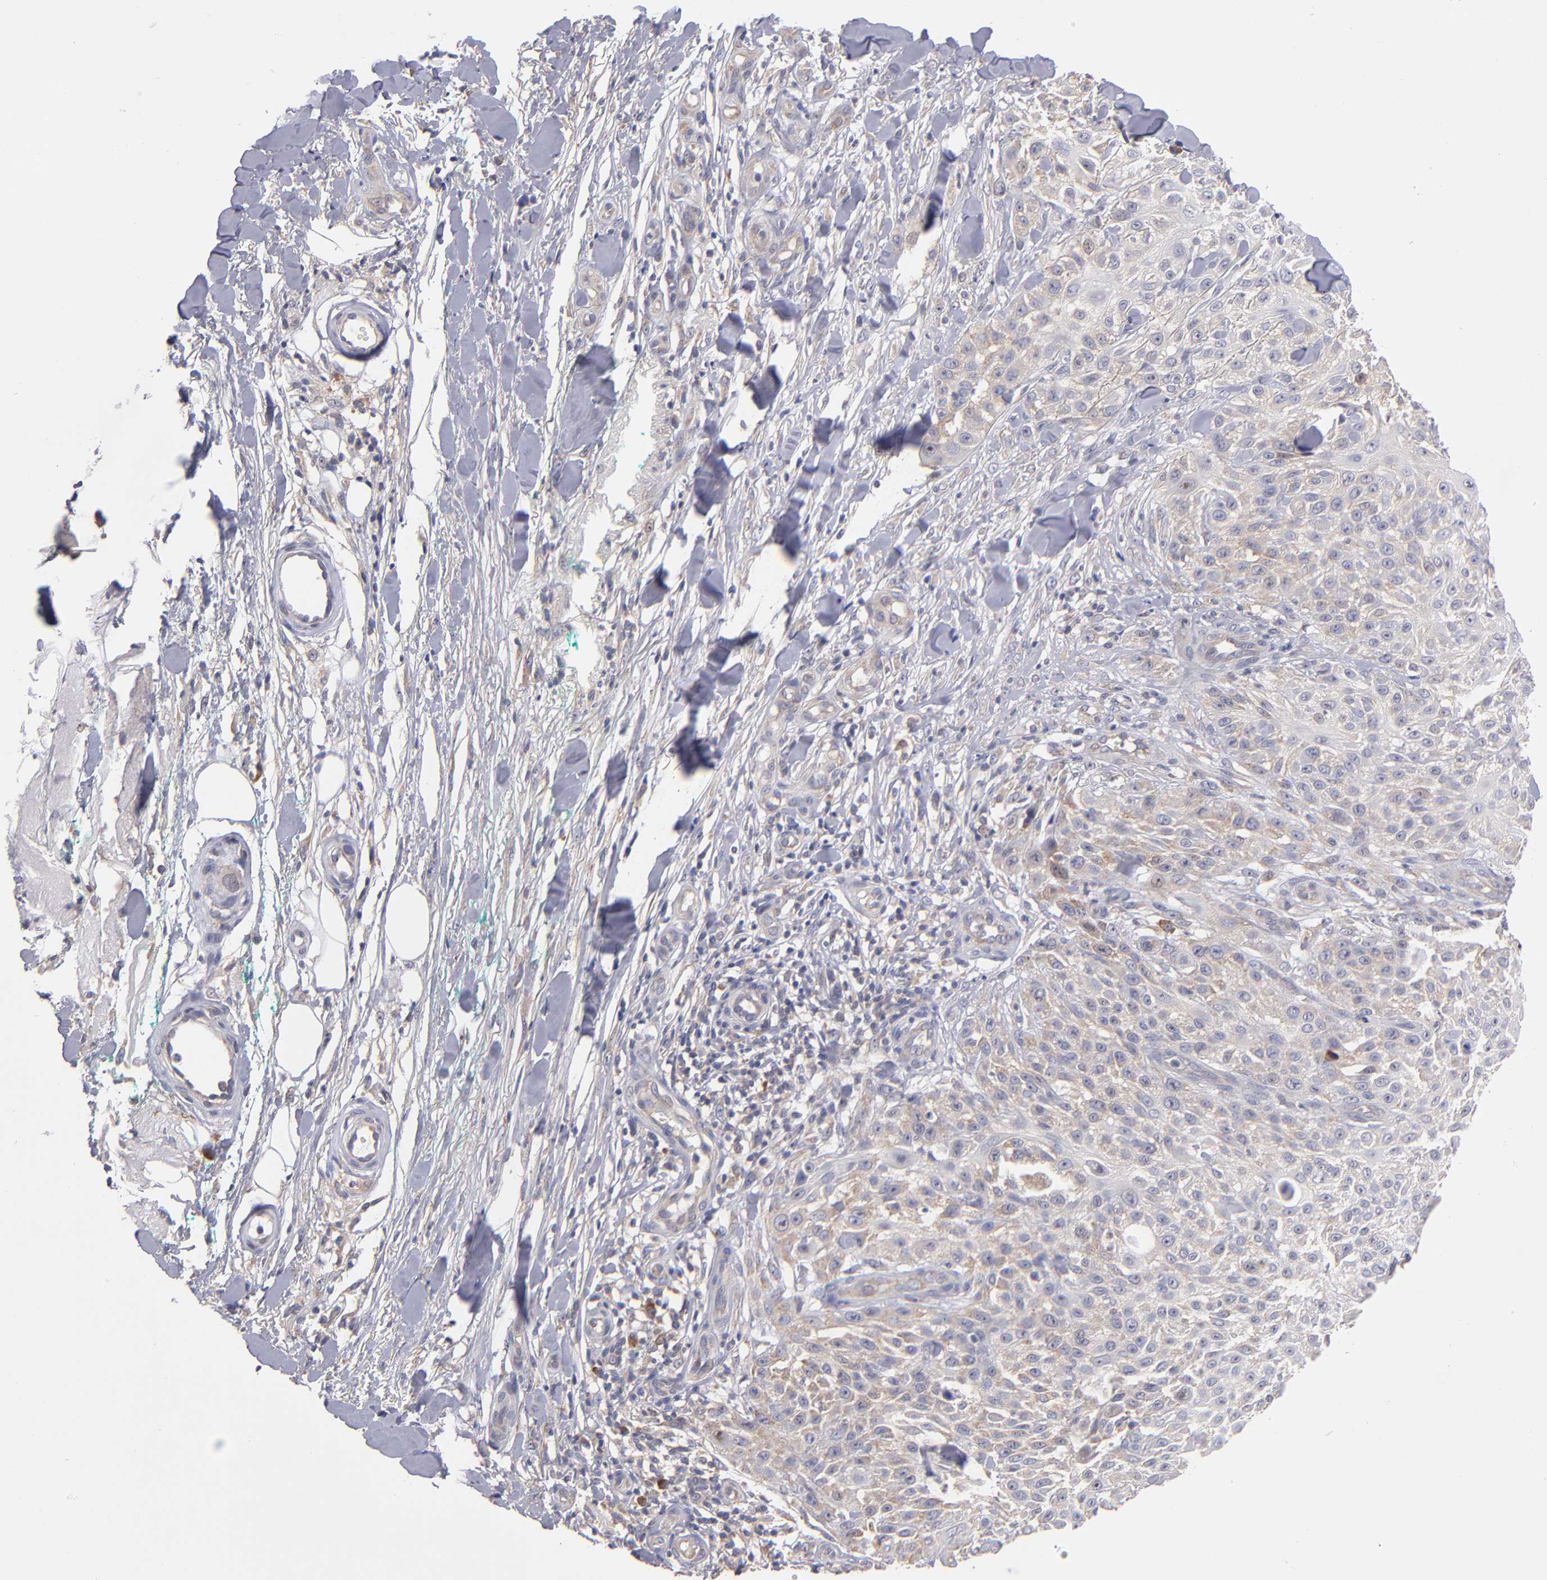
{"staining": {"intensity": "weak", "quantity": "25%-75%", "location": "cytoplasmic/membranous"}, "tissue": "skin cancer", "cell_type": "Tumor cells", "image_type": "cancer", "snomed": [{"axis": "morphology", "description": "Squamous cell carcinoma, NOS"}, {"axis": "topography", "description": "Skin"}], "caption": "Squamous cell carcinoma (skin) stained with a brown dye exhibits weak cytoplasmic/membranous positive positivity in approximately 25%-75% of tumor cells.", "gene": "EIF3L", "patient": {"sex": "female", "age": 42}}